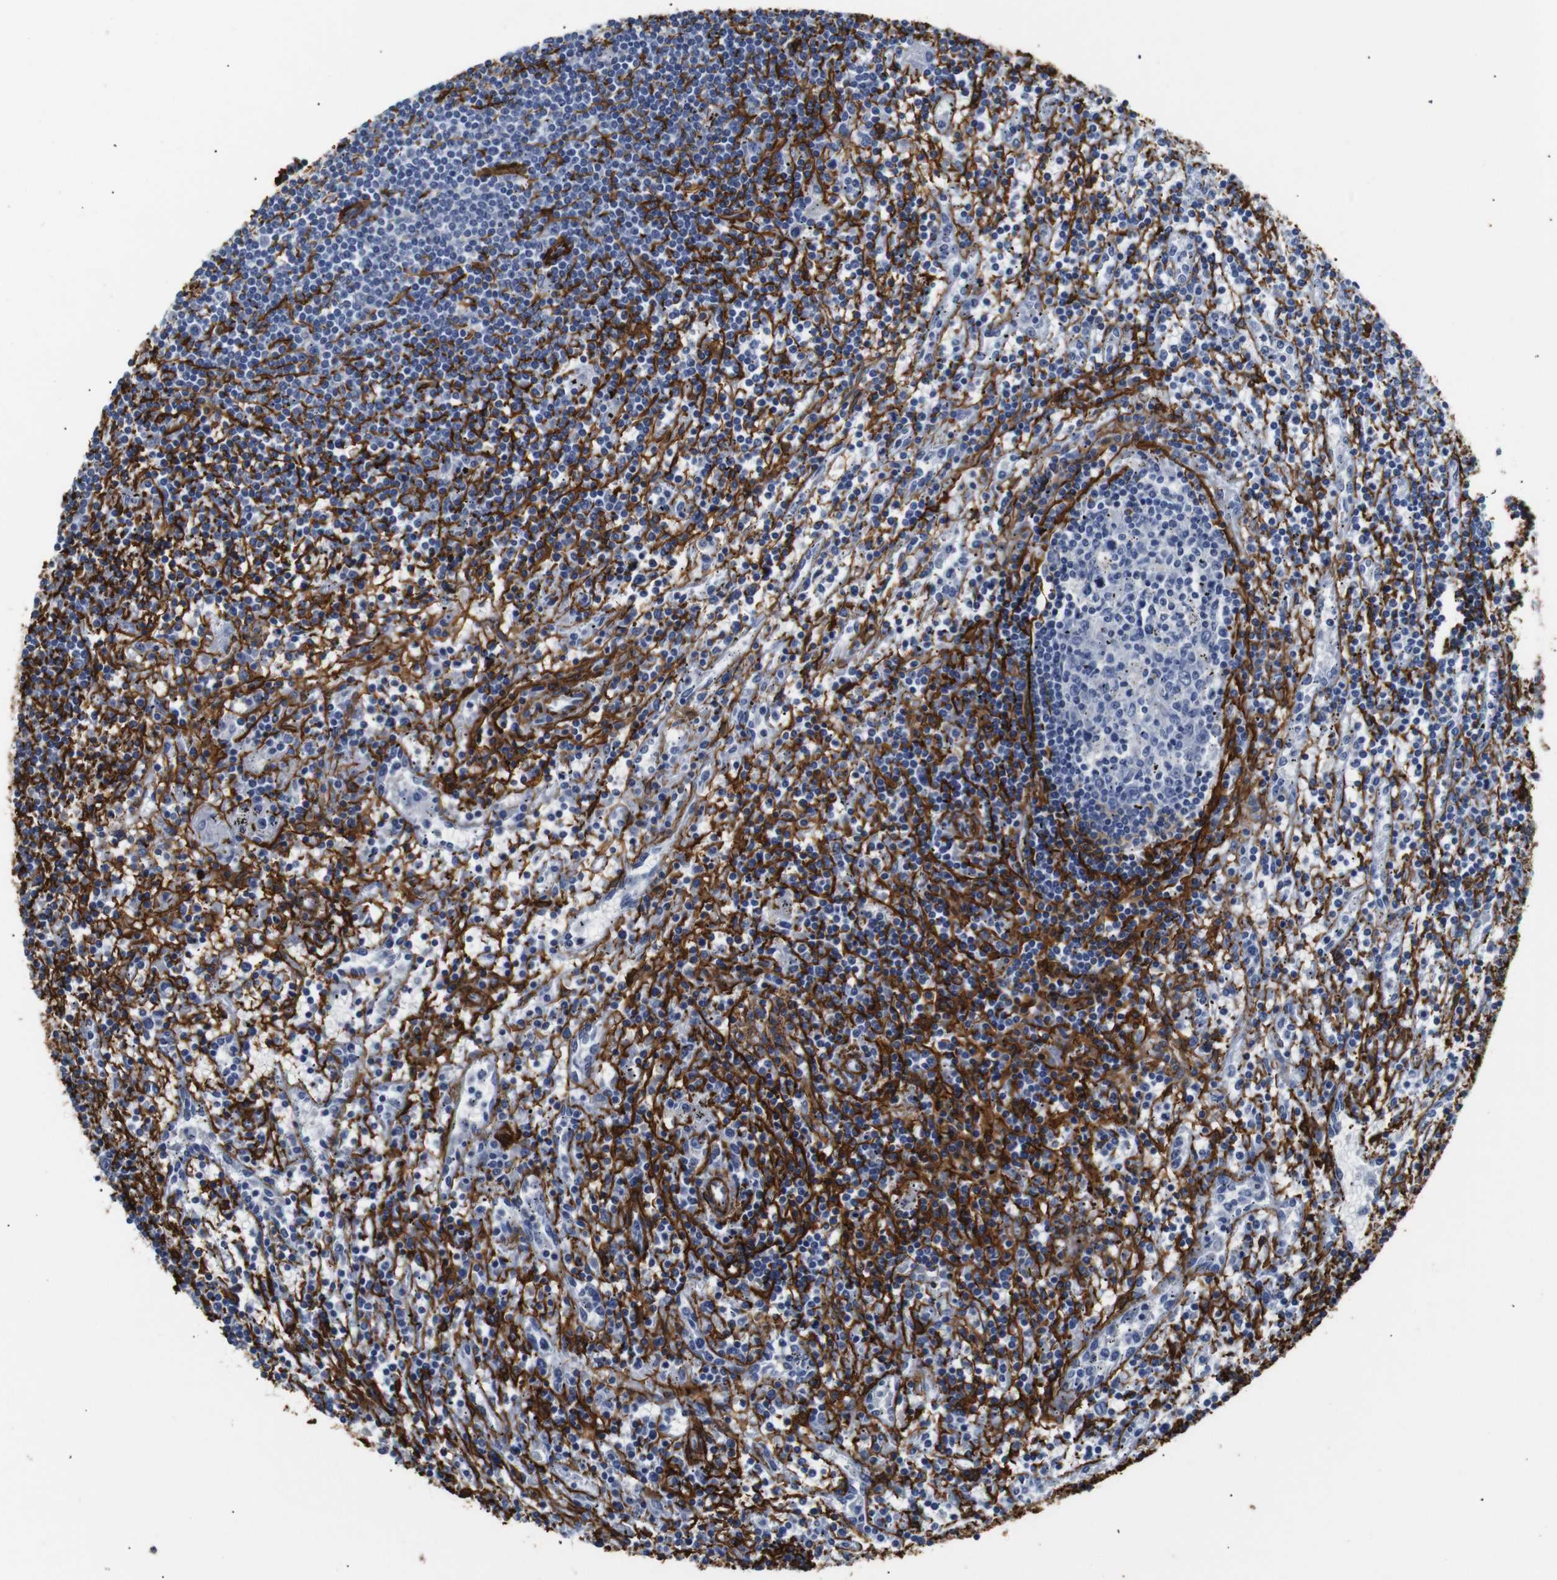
{"staining": {"intensity": "negative", "quantity": "none", "location": "none"}, "tissue": "lymphoma", "cell_type": "Tumor cells", "image_type": "cancer", "snomed": [{"axis": "morphology", "description": "Malignant lymphoma, non-Hodgkin's type, Low grade"}, {"axis": "topography", "description": "Spleen"}], "caption": "Tumor cells show no significant protein staining in malignant lymphoma, non-Hodgkin's type (low-grade).", "gene": "ACTA2", "patient": {"sex": "male", "age": 76}}